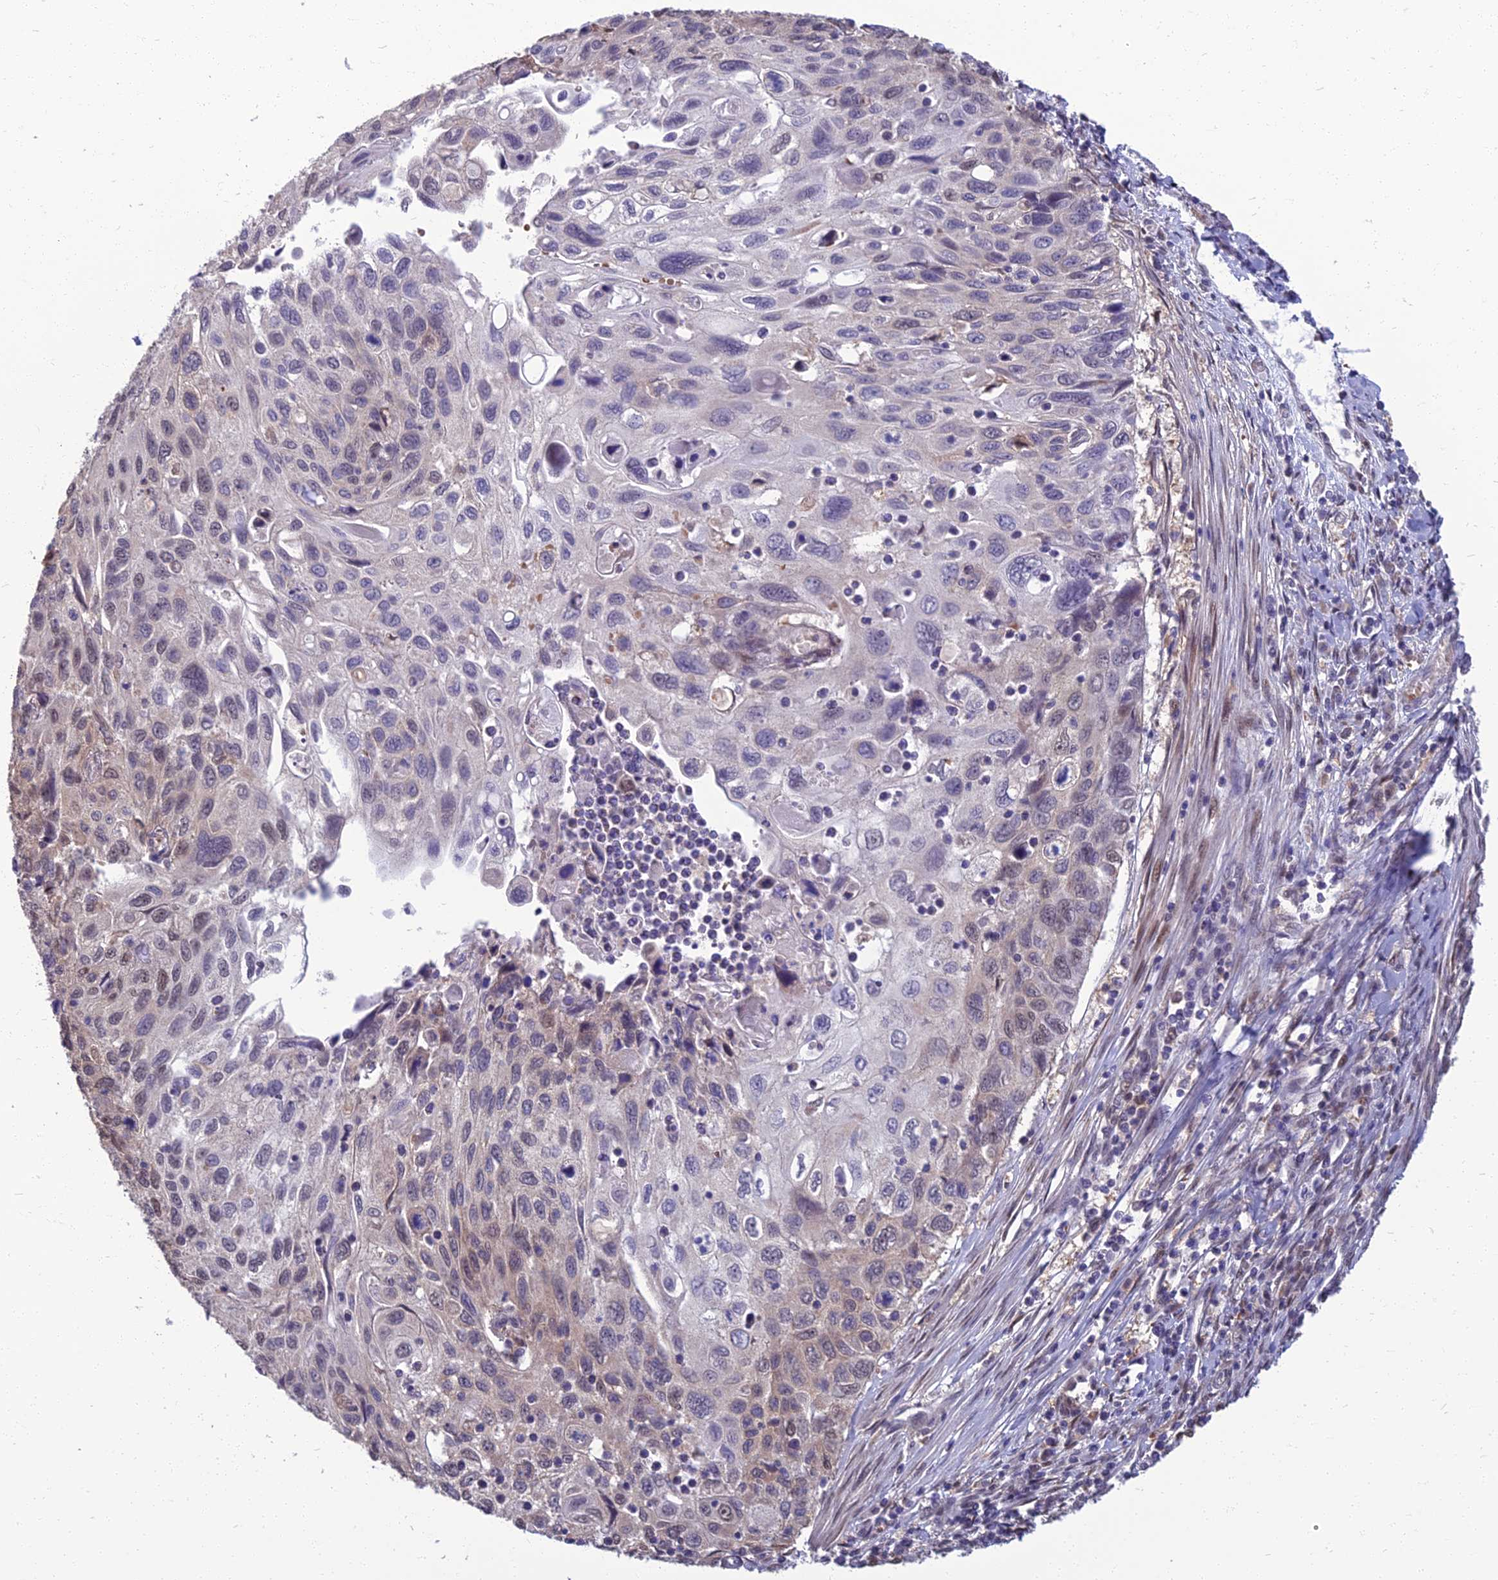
{"staining": {"intensity": "weak", "quantity": "<25%", "location": "nuclear"}, "tissue": "cervical cancer", "cell_type": "Tumor cells", "image_type": "cancer", "snomed": [{"axis": "morphology", "description": "Squamous cell carcinoma, NOS"}, {"axis": "topography", "description": "Cervix"}], "caption": "Immunohistochemistry of cervical cancer displays no positivity in tumor cells.", "gene": "NR4A3", "patient": {"sex": "female", "age": 70}}